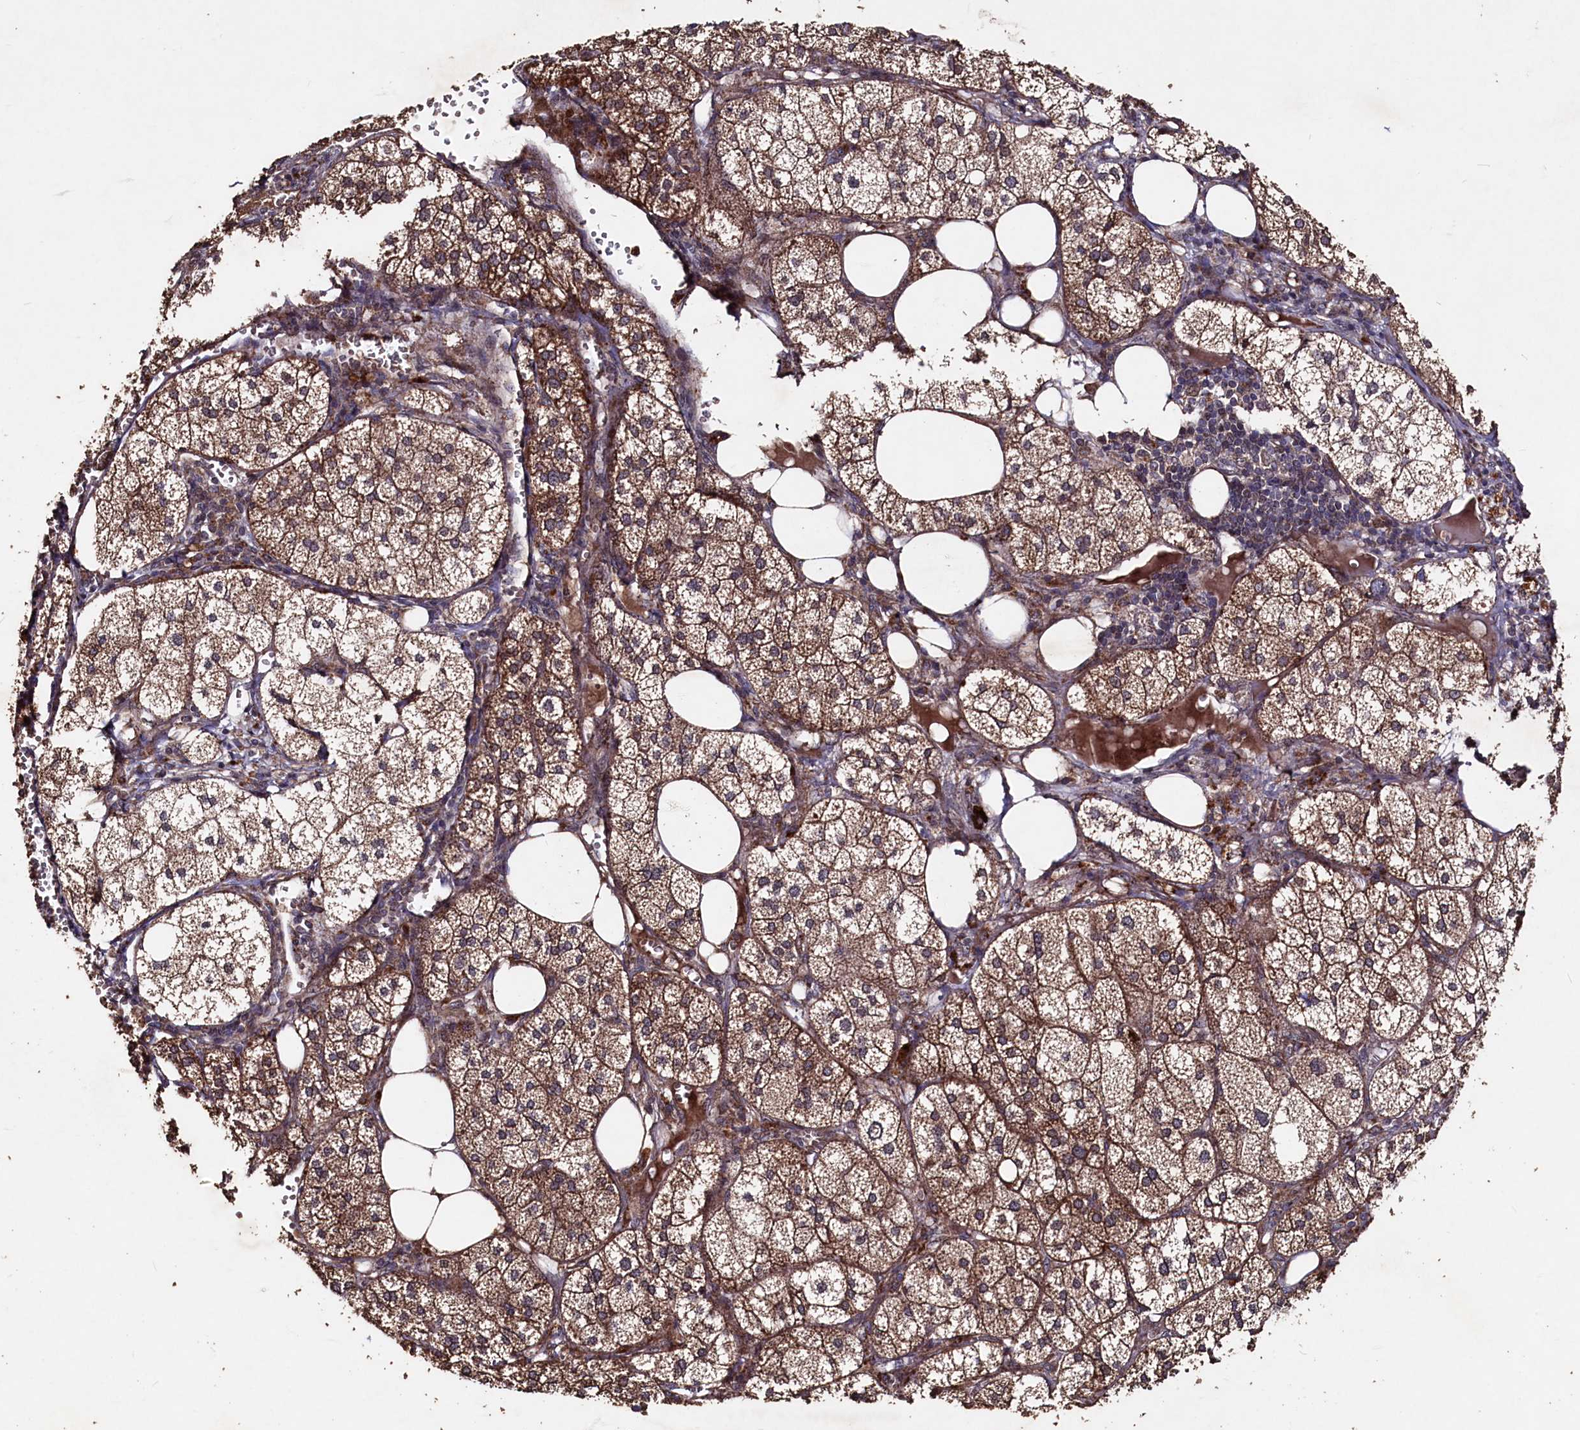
{"staining": {"intensity": "strong", "quantity": ">75%", "location": "cytoplasmic/membranous"}, "tissue": "adrenal gland", "cell_type": "Glandular cells", "image_type": "normal", "snomed": [{"axis": "morphology", "description": "Normal tissue, NOS"}, {"axis": "topography", "description": "Adrenal gland"}], "caption": "The immunohistochemical stain labels strong cytoplasmic/membranous expression in glandular cells of benign adrenal gland. The staining was performed using DAB (3,3'-diaminobenzidine) to visualize the protein expression in brown, while the nuclei were stained in blue with hematoxylin (Magnification: 20x).", "gene": "MYO1H", "patient": {"sex": "female", "age": 61}}